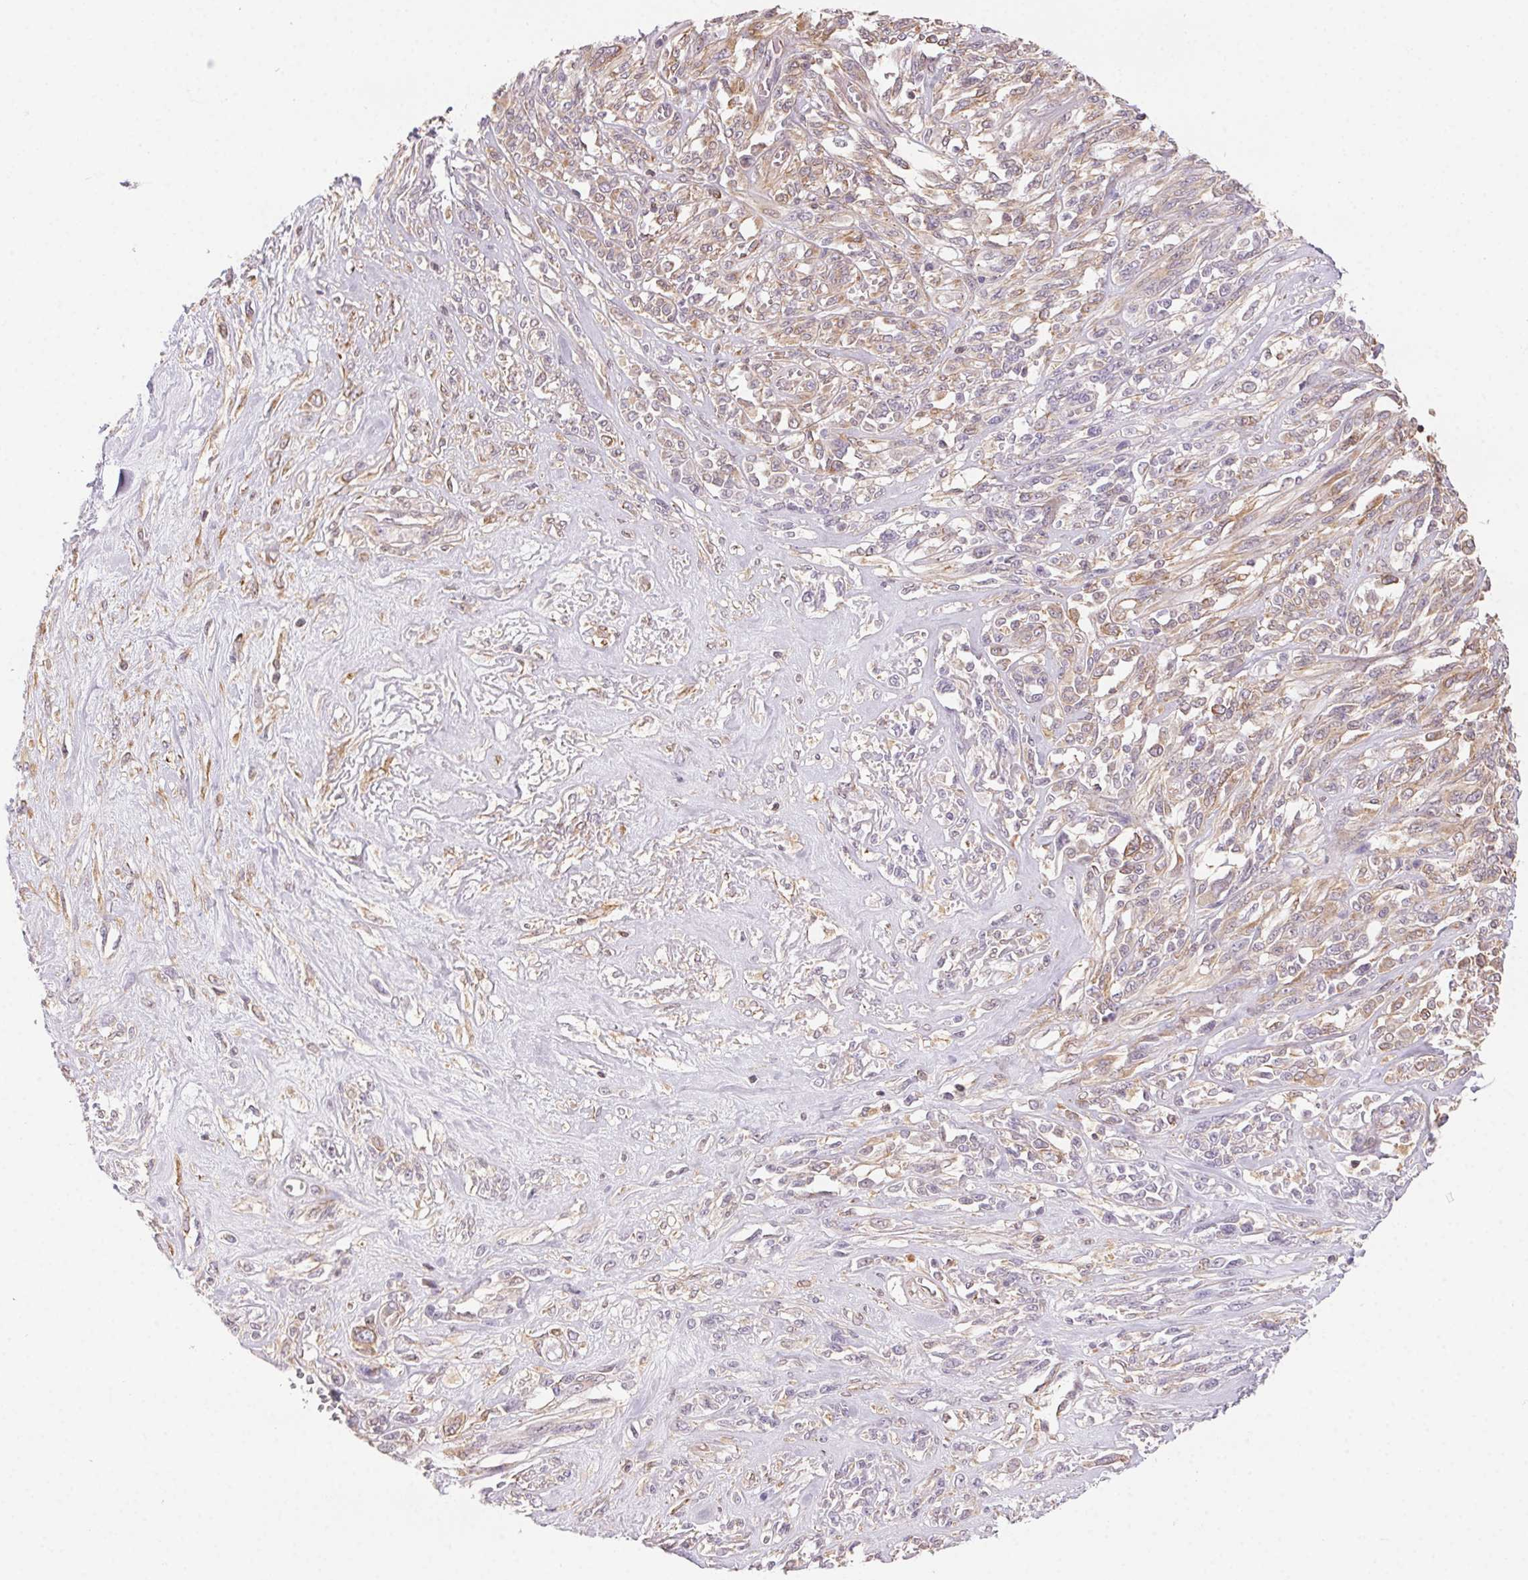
{"staining": {"intensity": "weak", "quantity": "<25%", "location": "cytoplasmic/membranous"}, "tissue": "melanoma", "cell_type": "Tumor cells", "image_type": "cancer", "snomed": [{"axis": "morphology", "description": "Malignant melanoma, NOS"}, {"axis": "topography", "description": "Skin"}], "caption": "There is no significant staining in tumor cells of melanoma.", "gene": "PLA2G4F", "patient": {"sex": "female", "age": 91}}